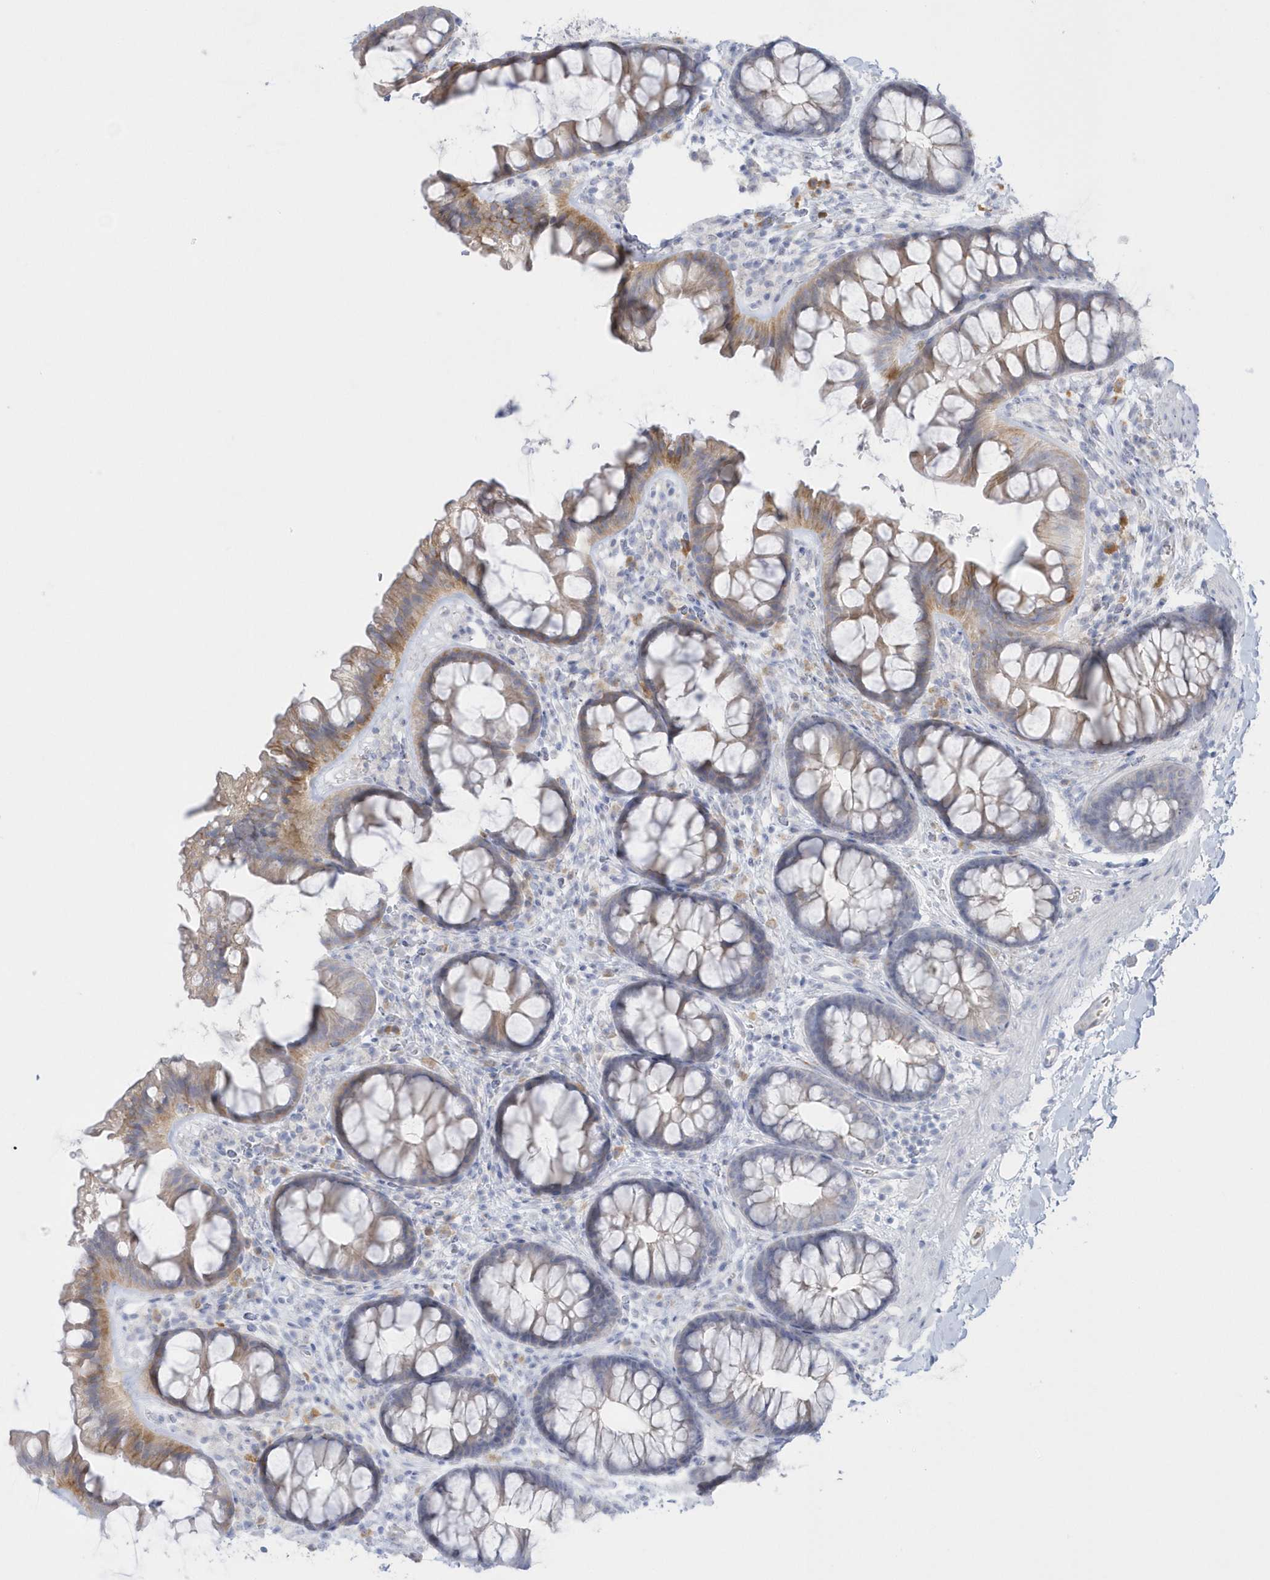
{"staining": {"intensity": "negative", "quantity": "none", "location": "none"}, "tissue": "colon", "cell_type": "Endothelial cells", "image_type": "normal", "snomed": [{"axis": "morphology", "description": "Normal tissue, NOS"}, {"axis": "topography", "description": "Colon"}], "caption": "Histopathology image shows no protein staining in endothelial cells of normal colon. (DAB (3,3'-diaminobenzidine) immunohistochemistry visualized using brightfield microscopy, high magnification).", "gene": "SEMA3D", "patient": {"sex": "female", "age": 62}}